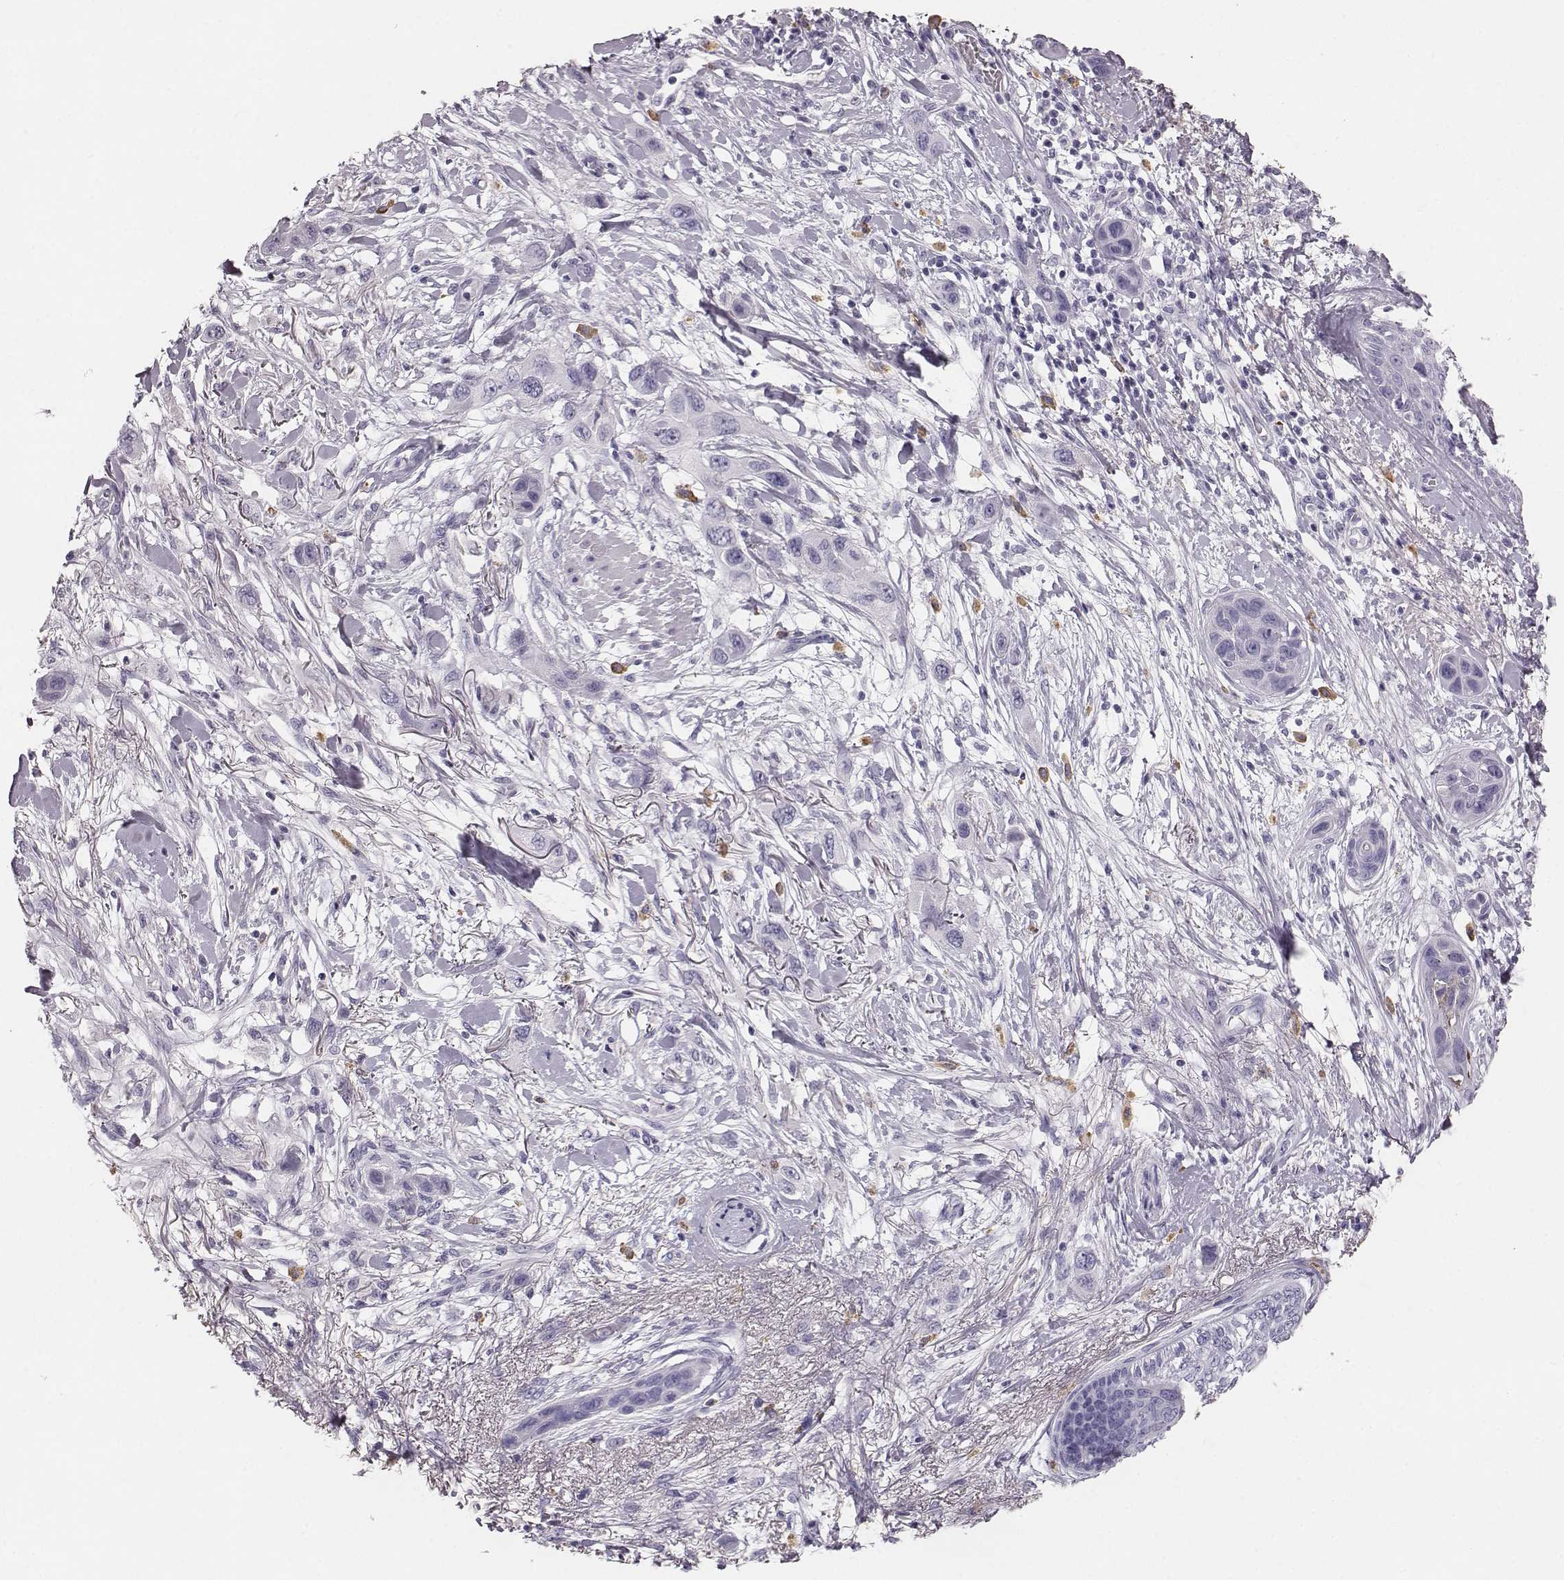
{"staining": {"intensity": "negative", "quantity": "none", "location": "none"}, "tissue": "skin cancer", "cell_type": "Tumor cells", "image_type": "cancer", "snomed": [{"axis": "morphology", "description": "Squamous cell carcinoma, NOS"}, {"axis": "topography", "description": "Skin"}], "caption": "IHC image of neoplastic tissue: squamous cell carcinoma (skin) stained with DAB (3,3'-diaminobenzidine) shows no significant protein staining in tumor cells.", "gene": "NPTXR", "patient": {"sex": "male", "age": 79}}